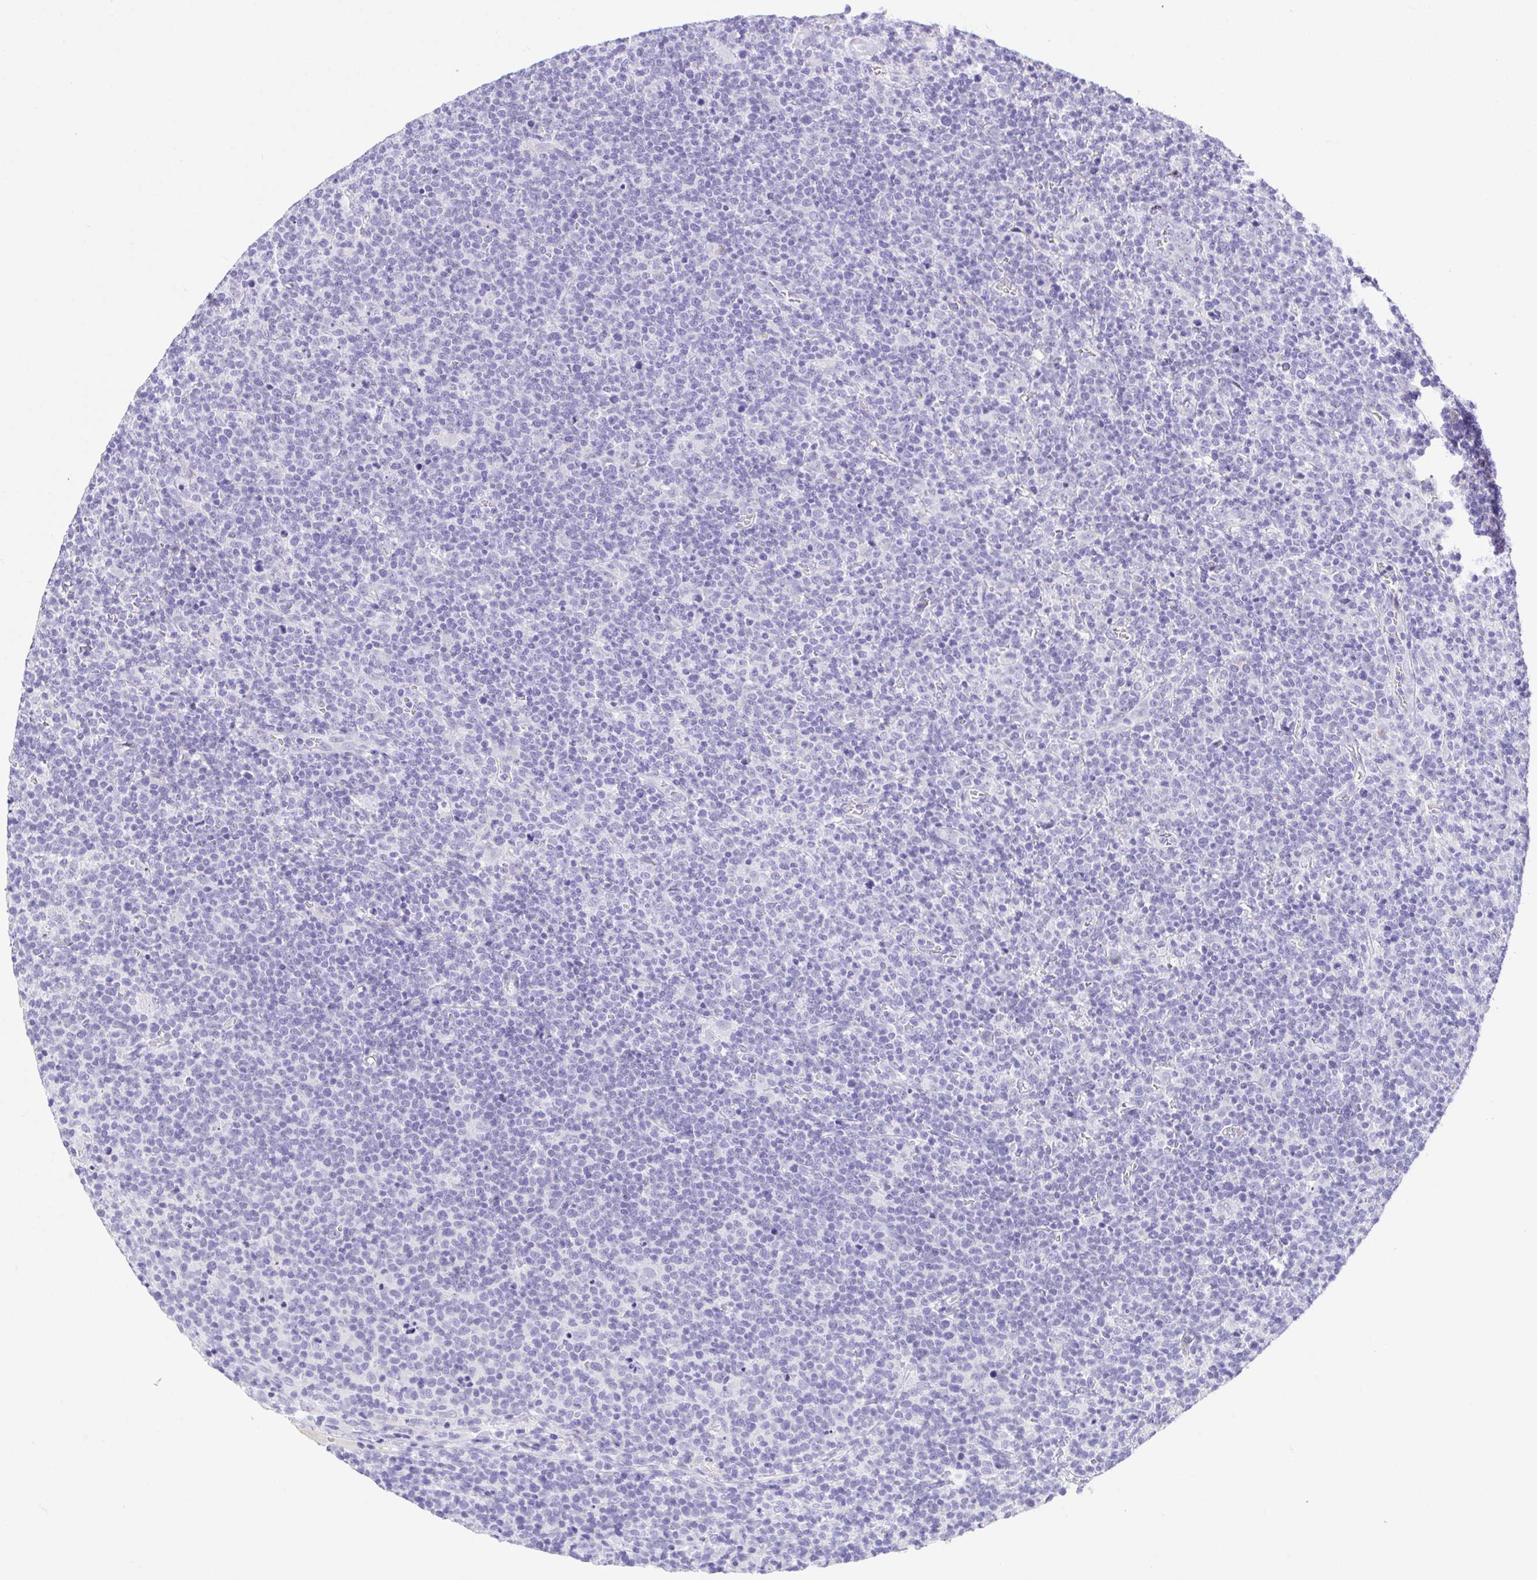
{"staining": {"intensity": "negative", "quantity": "none", "location": "none"}, "tissue": "lymphoma", "cell_type": "Tumor cells", "image_type": "cancer", "snomed": [{"axis": "morphology", "description": "Malignant lymphoma, non-Hodgkin's type, High grade"}, {"axis": "topography", "description": "Lymph node"}], "caption": "The immunohistochemistry micrograph has no significant positivity in tumor cells of lymphoma tissue.", "gene": "SPATA4", "patient": {"sex": "male", "age": 61}}